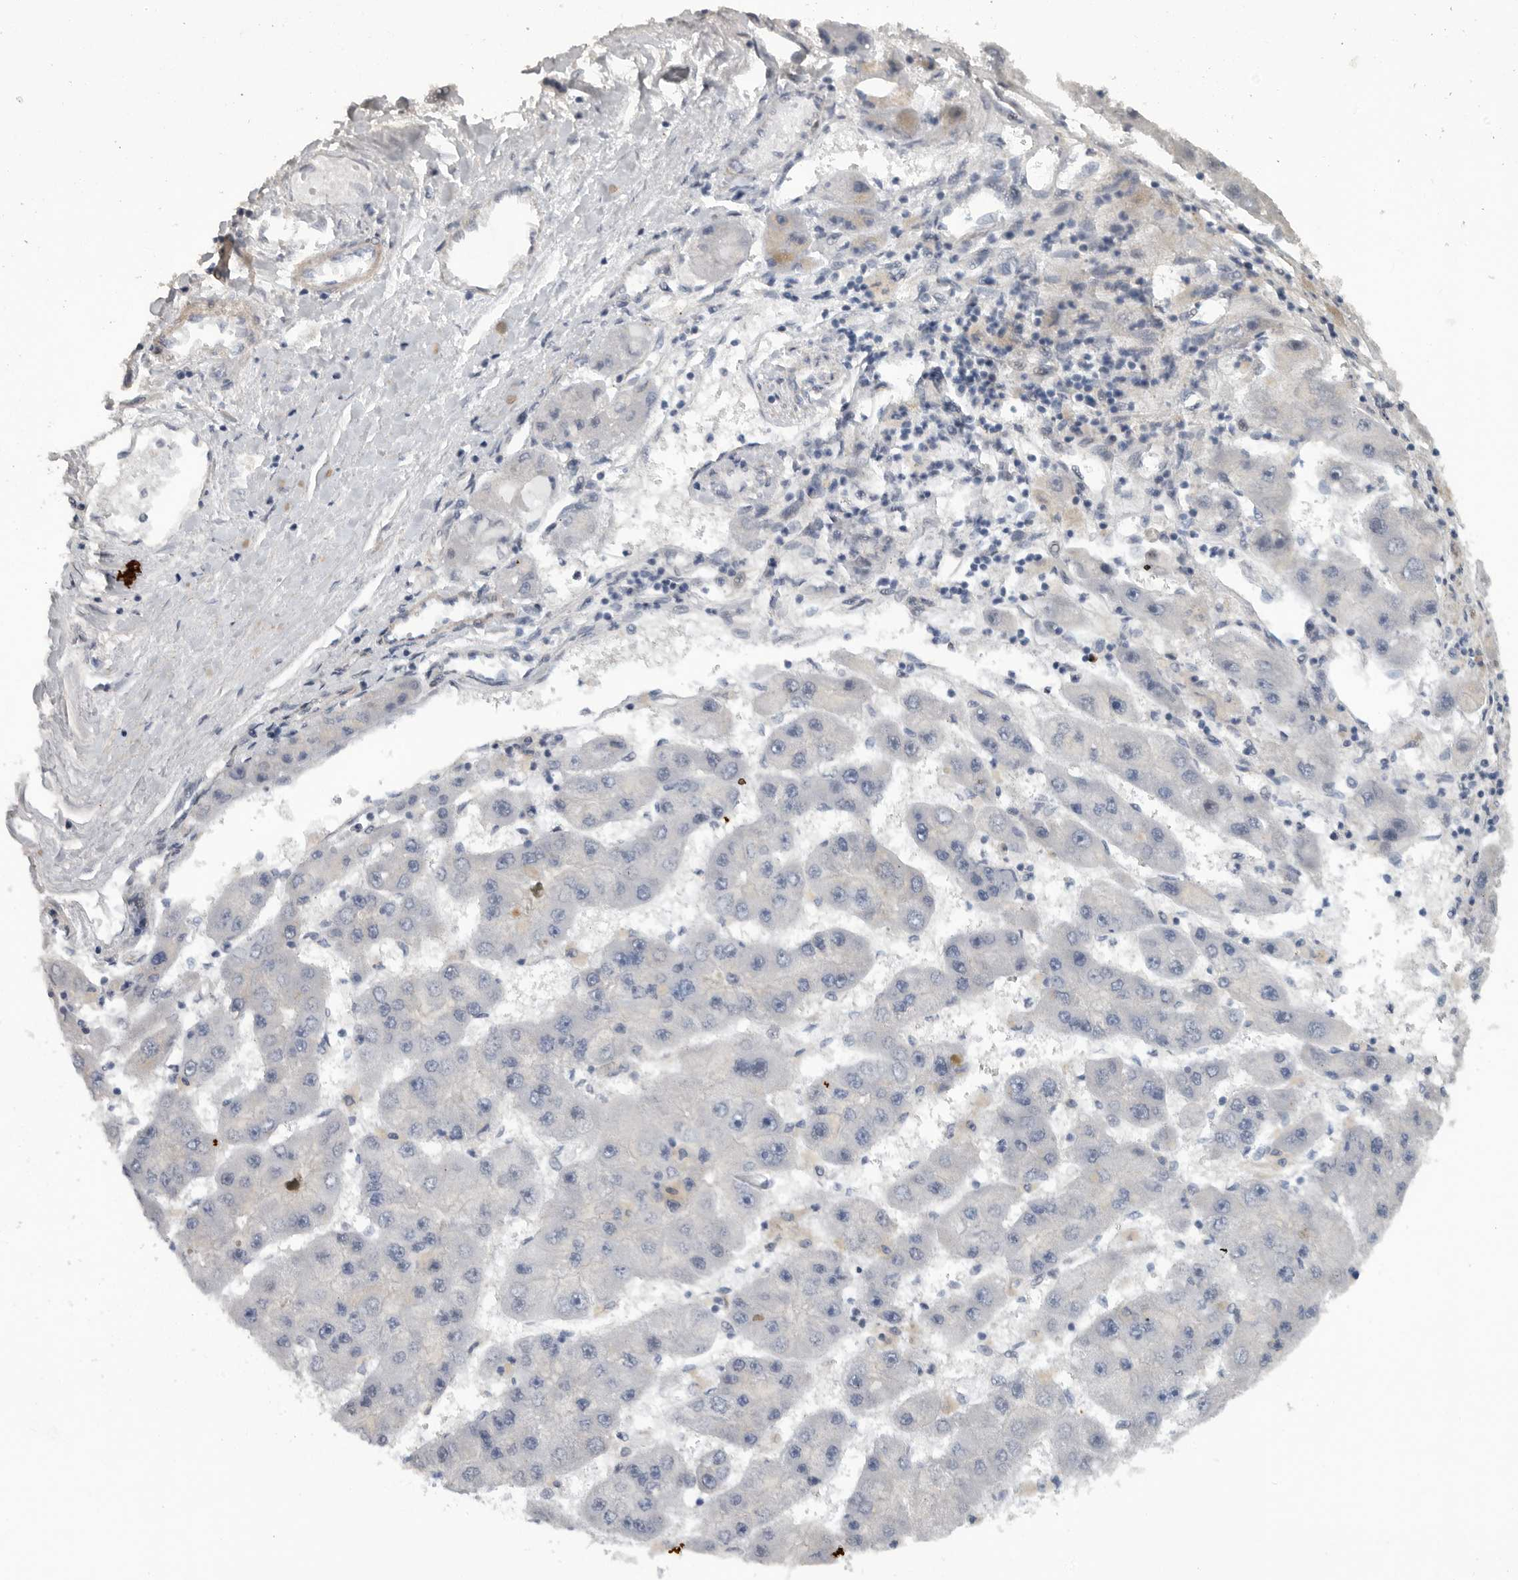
{"staining": {"intensity": "negative", "quantity": "none", "location": "none"}, "tissue": "liver cancer", "cell_type": "Tumor cells", "image_type": "cancer", "snomed": [{"axis": "morphology", "description": "Carcinoma, Hepatocellular, NOS"}, {"axis": "topography", "description": "Liver"}], "caption": "Immunohistochemistry (IHC) of liver cancer reveals no positivity in tumor cells.", "gene": "TMPRSS11F", "patient": {"sex": "female", "age": 61}}